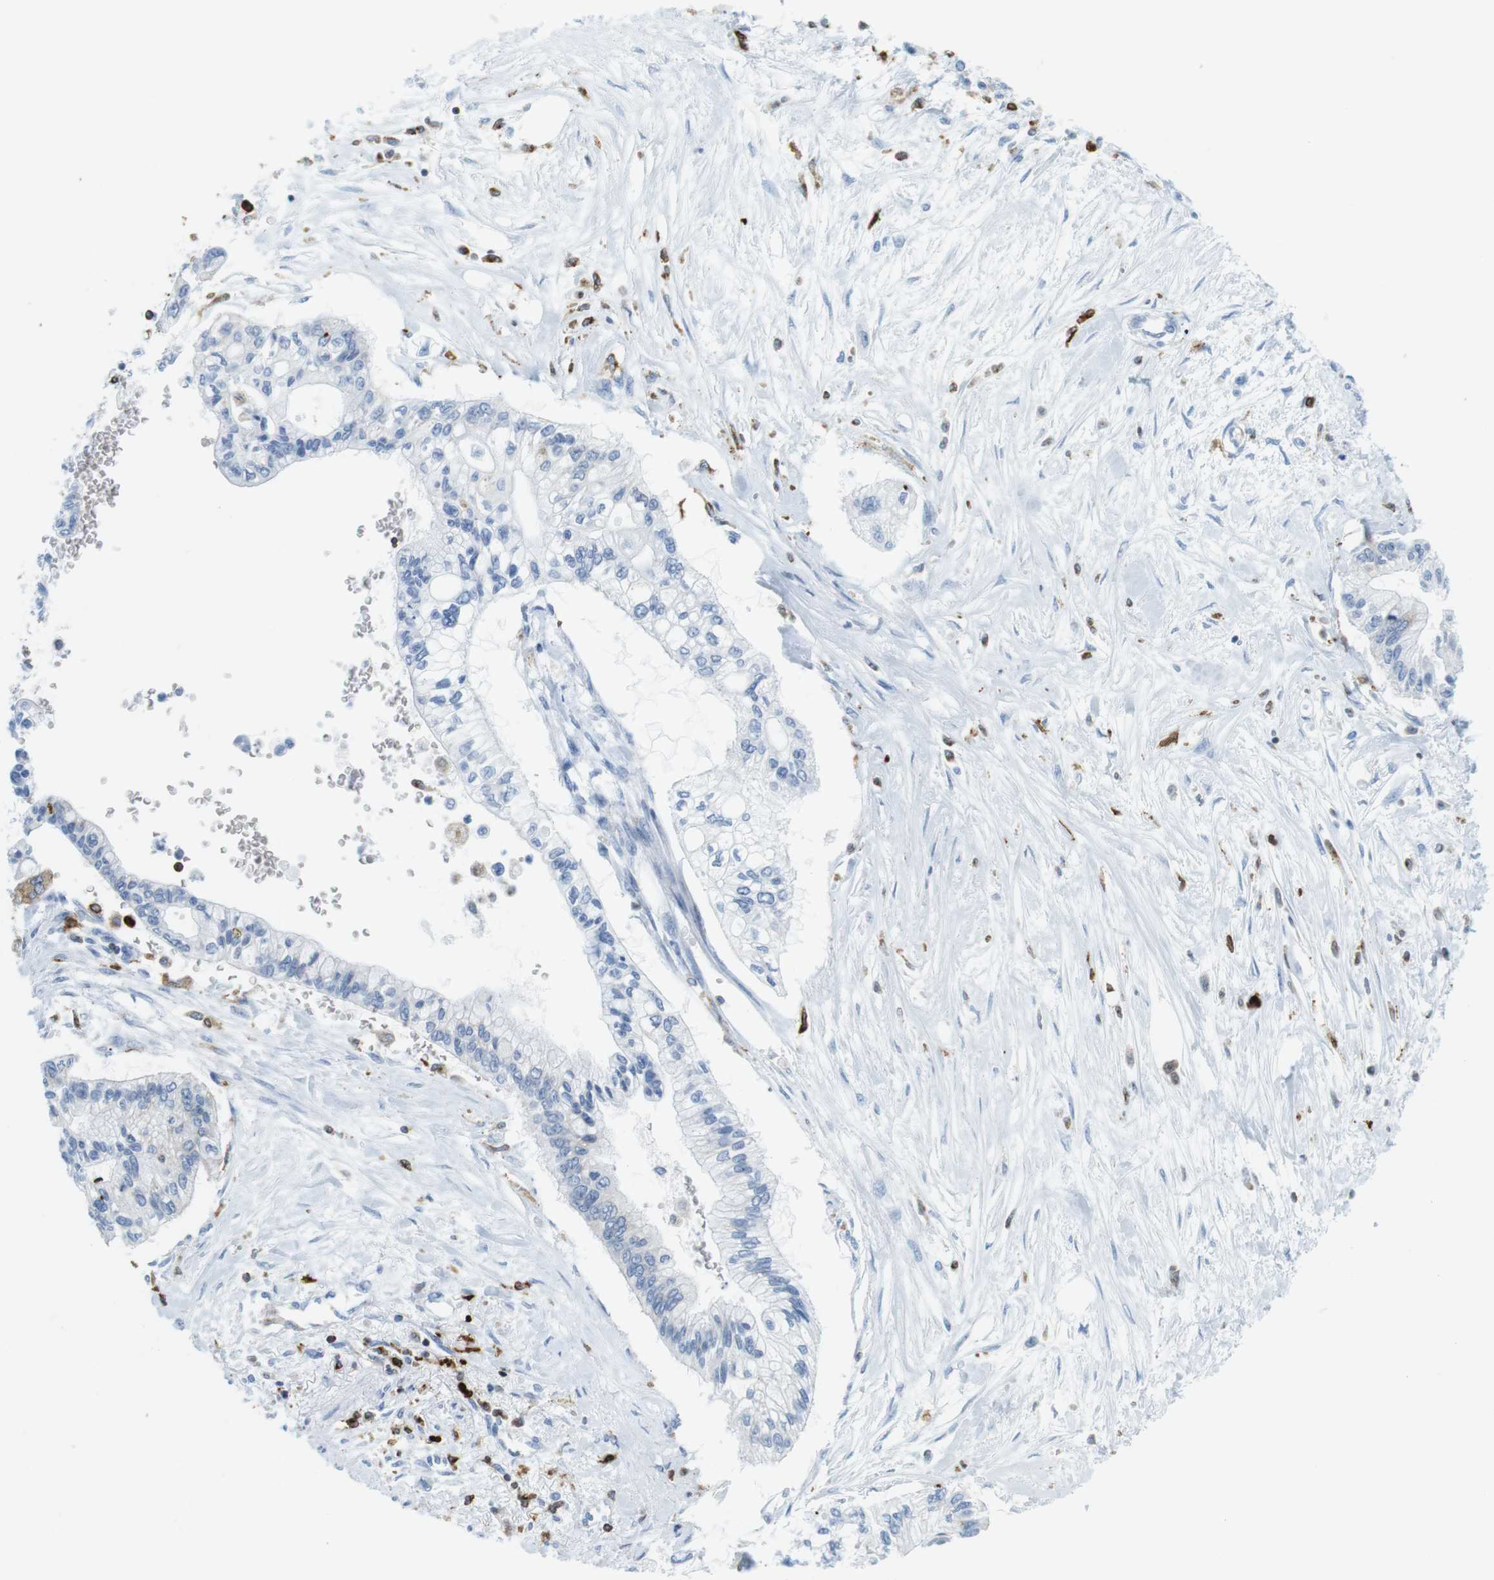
{"staining": {"intensity": "weak", "quantity": "<25%", "location": "cytoplasmic/membranous"}, "tissue": "pancreatic cancer", "cell_type": "Tumor cells", "image_type": "cancer", "snomed": [{"axis": "morphology", "description": "Adenocarcinoma, NOS"}, {"axis": "topography", "description": "Pancreas"}], "caption": "This is an immunohistochemistry histopathology image of pancreatic adenocarcinoma. There is no positivity in tumor cells.", "gene": "CIITA", "patient": {"sex": "female", "age": 77}}